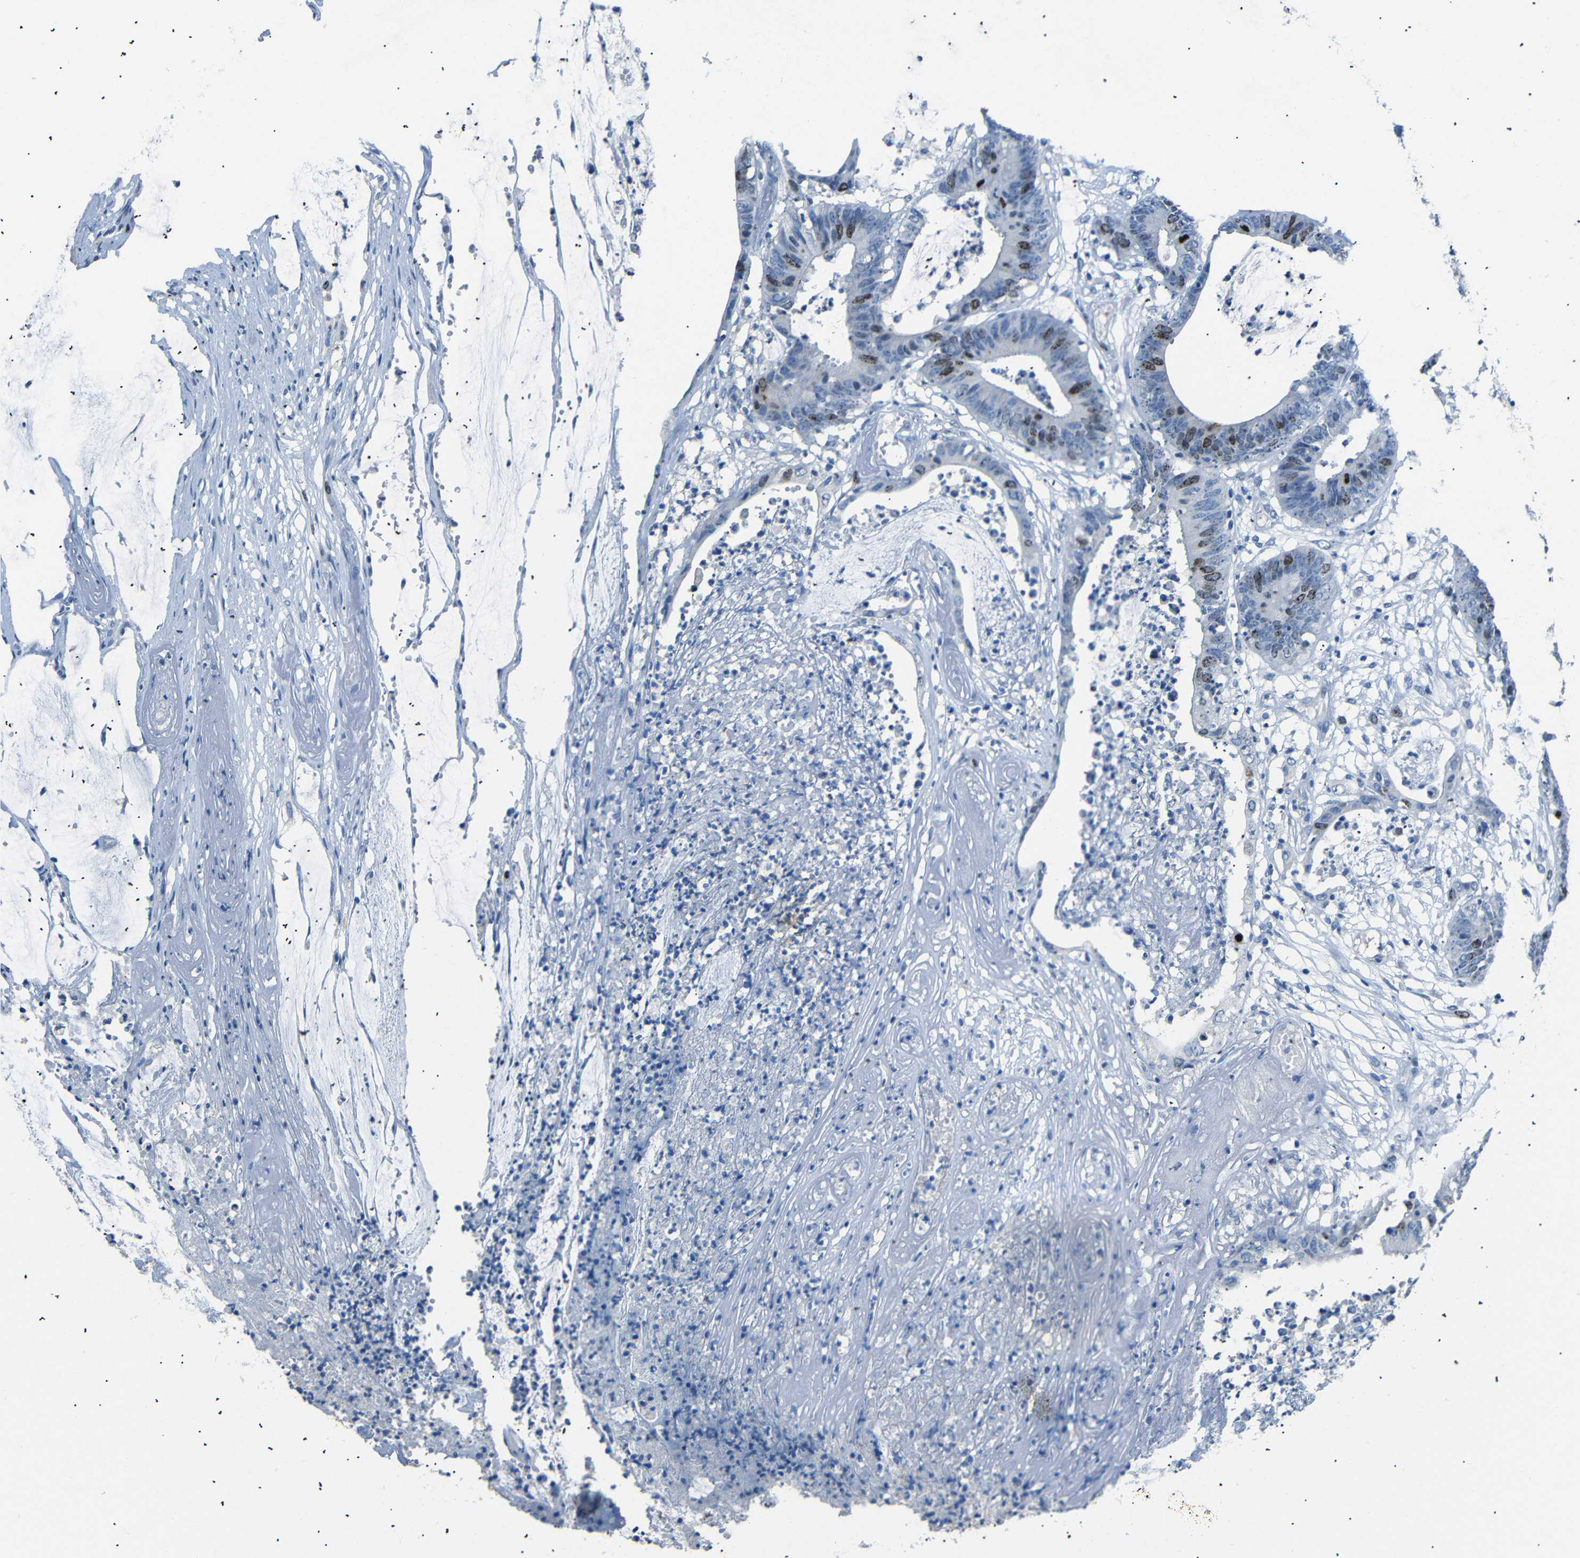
{"staining": {"intensity": "moderate", "quantity": "25%-75%", "location": "nuclear"}, "tissue": "colorectal cancer", "cell_type": "Tumor cells", "image_type": "cancer", "snomed": [{"axis": "morphology", "description": "Adenocarcinoma, NOS"}, {"axis": "topography", "description": "Rectum"}], "caption": "Immunohistochemical staining of human colorectal cancer (adenocarcinoma) demonstrates medium levels of moderate nuclear protein positivity in approximately 25%-75% of tumor cells.", "gene": "INCENP", "patient": {"sex": "female", "age": 66}}